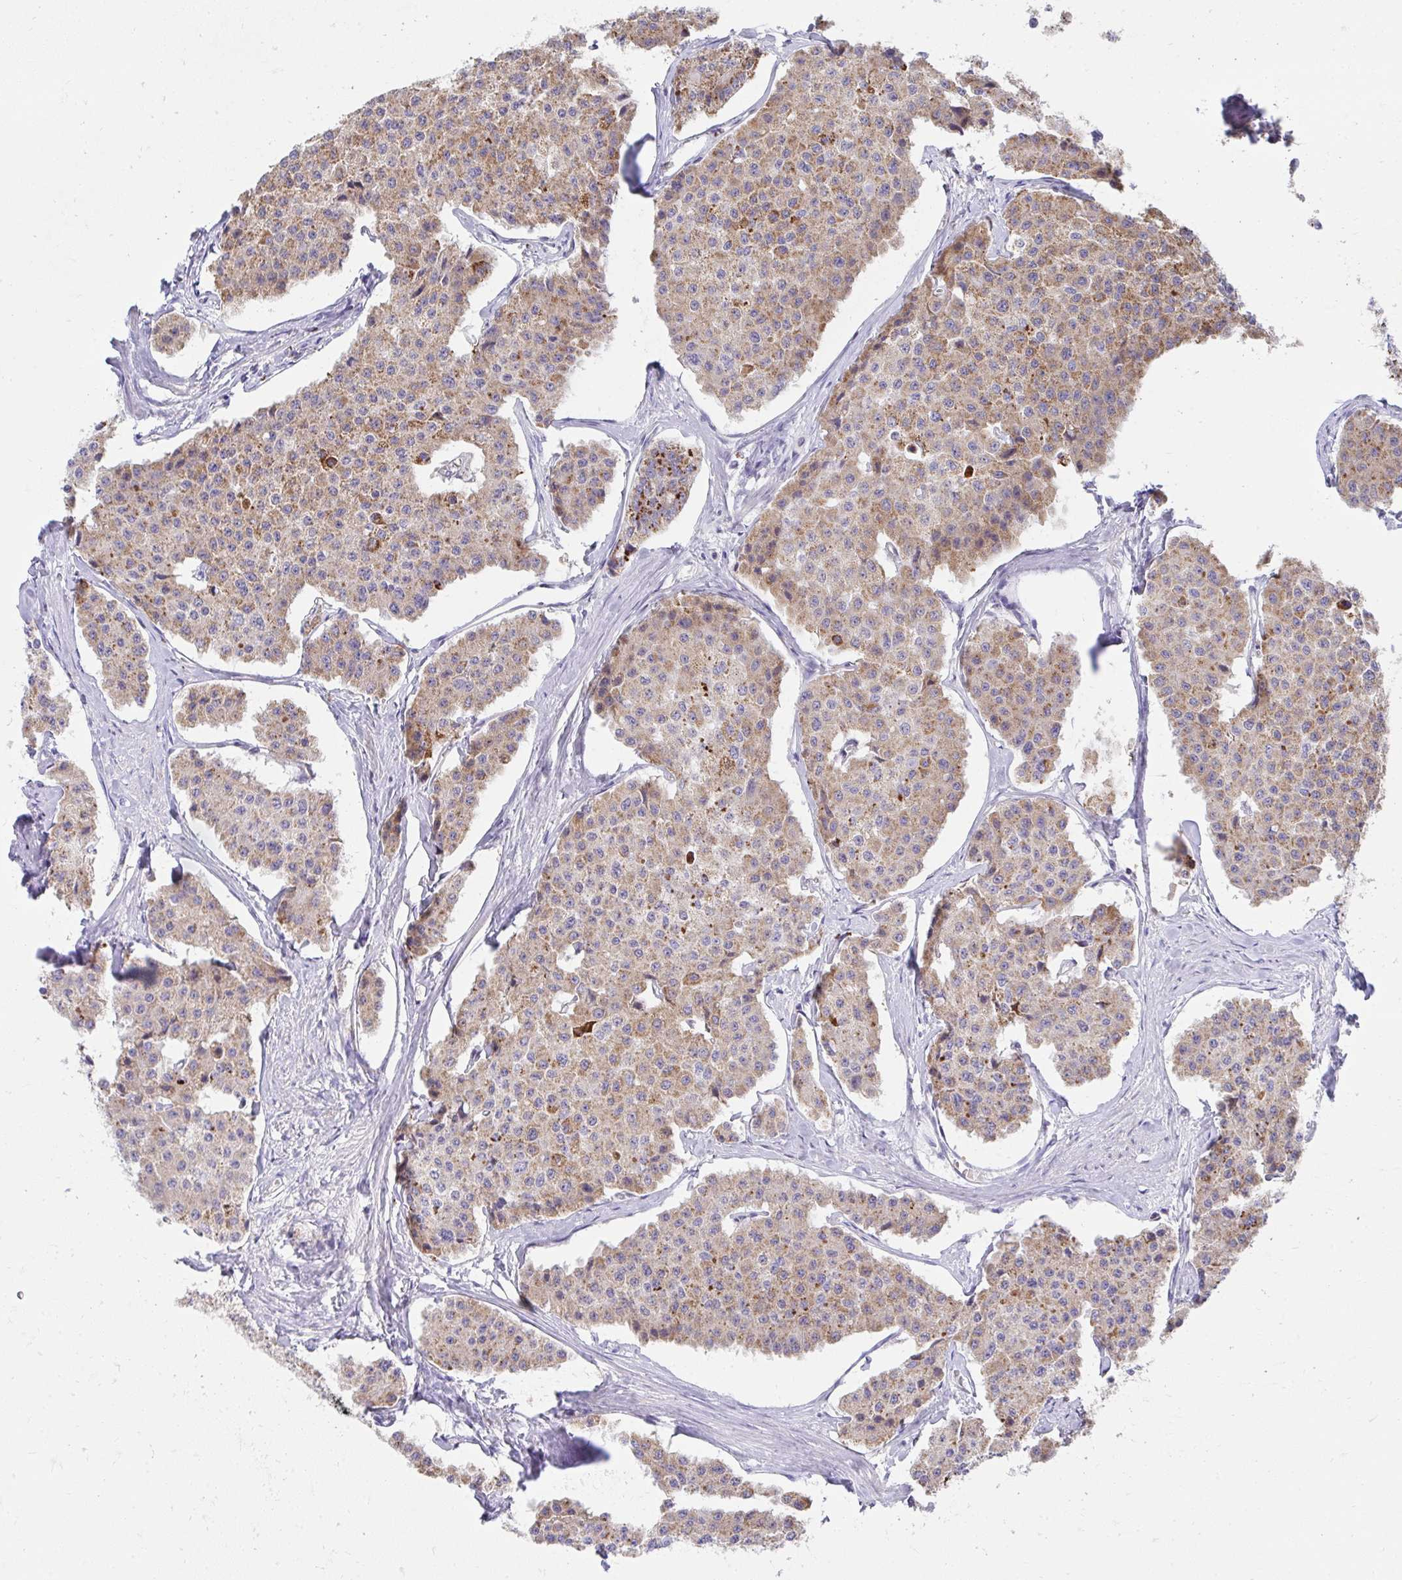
{"staining": {"intensity": "moderate", "quantity": ">75%", "location": "cytoplasmic/membranous"}, "tissue": "carcinoid", "cell_type": "Tumor cells", "image_type": "cancer", "snomed": [{"axis": "morphology", "description": "Carcinoid, malignant, NOS"}, {"axis": "topography", "description": "Small intestine"}], "caption": "Protein expression by immunohistochemistry (IHC) shows moderate cytoplasmic/membranous staining in approximately >75% of tumor cells in malignant carcinoid. Using DAB (3,3'-diaminobenzidine) (brown) and hematoxylin (blue) stains, captured at high magnification using brightfield microscopy.", "gene": "PRRG3", "patient": {"sex": "female", "age": 65}}